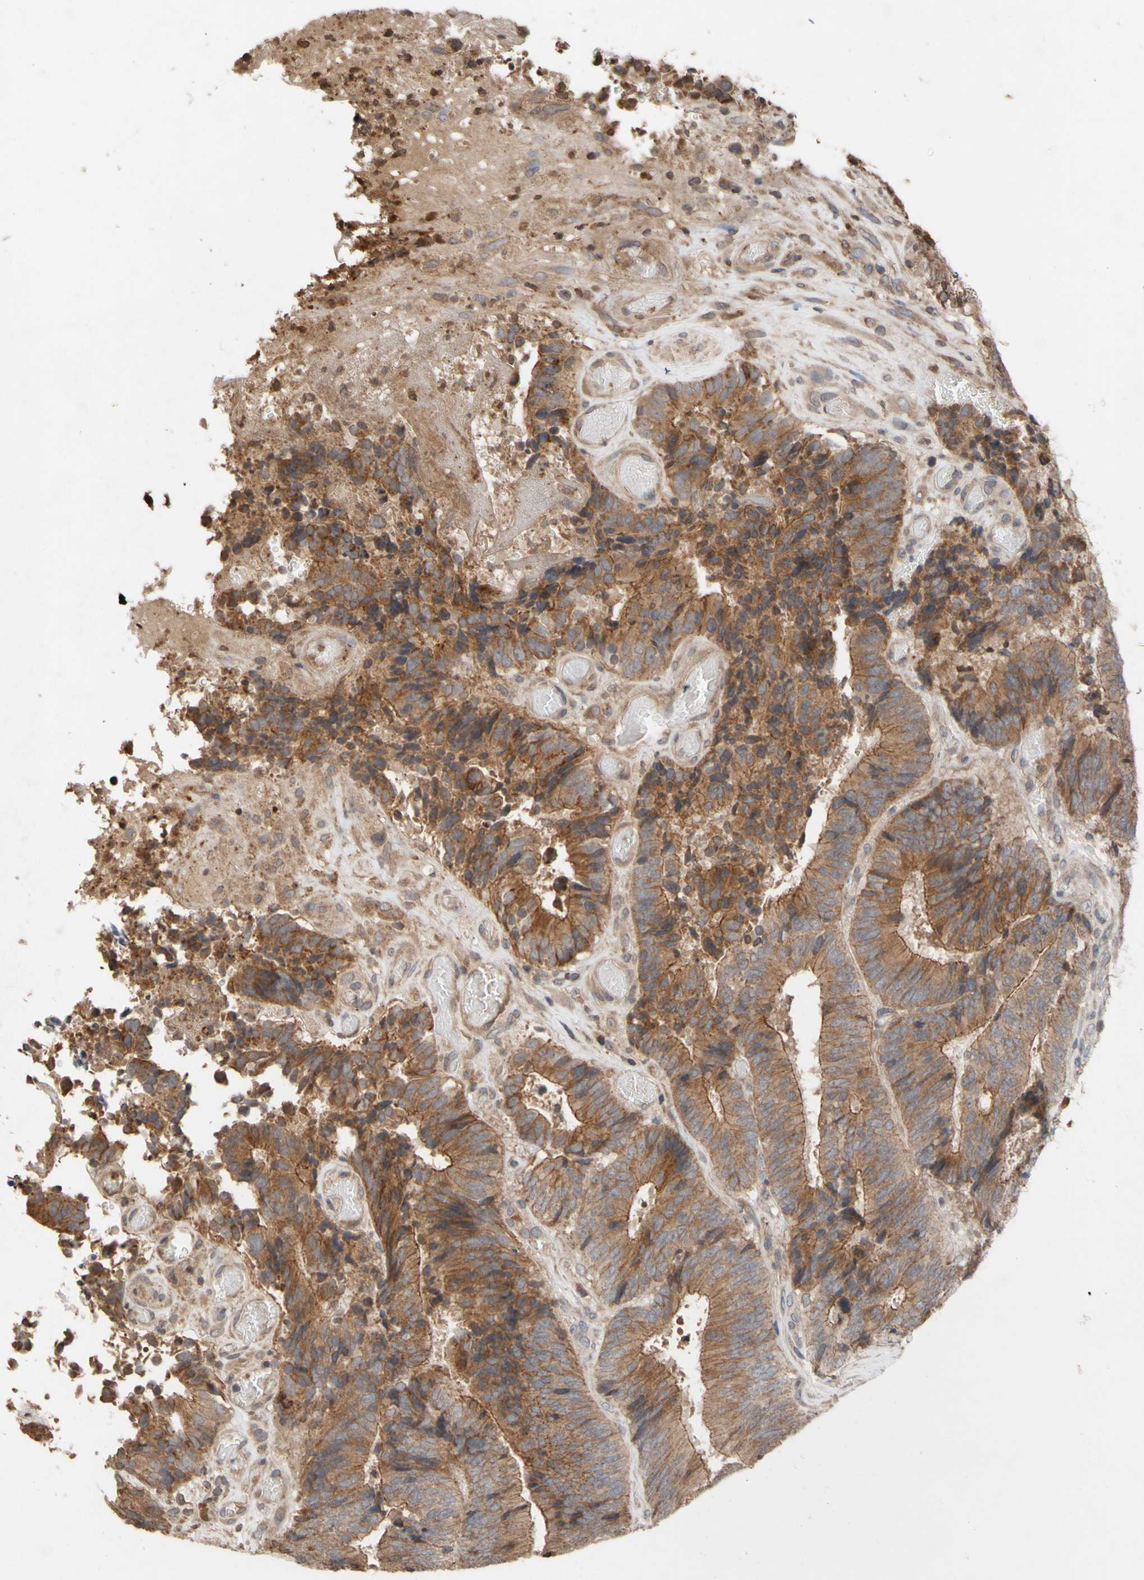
{"staining": {"intensity": "moderate", "quantity": ">75%", "location": "cytoplasmic/membranous"}, "tissue": "colorectal cancer", "cell_type": "Tumor cells", "image_type": "cancer", "snomed": [{"axis": "morphology", "description": "Adenocarcinoma, NOS"}, {"axis": "topography", "description": "Rectum"}], "caption": "Human adenocarcinoma (colorectal) stained with a protein marker displays moderate staining in tumor cells.", "gene": "NECTIN3", "patient": {"sex": "male", "age": 72}}